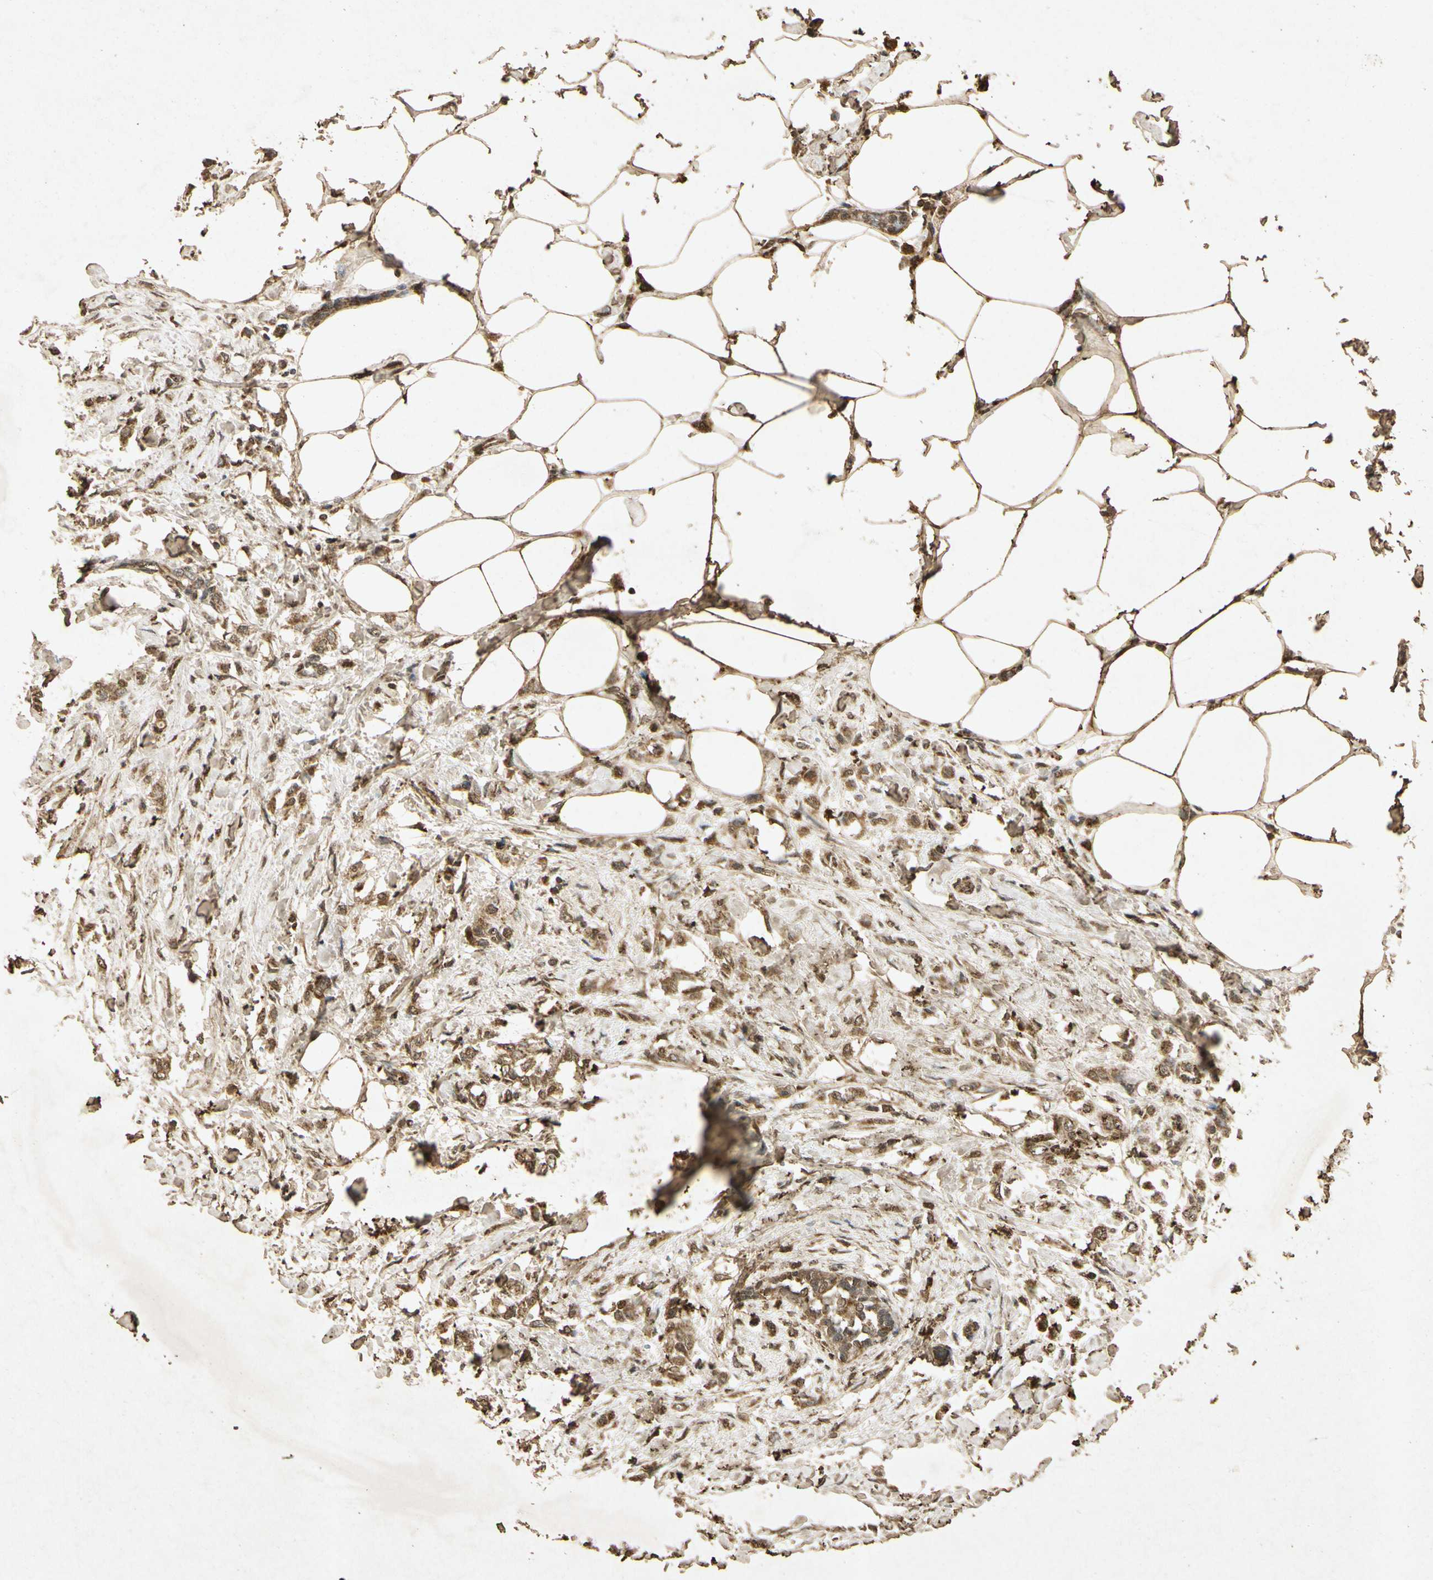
{"staining": {"intensity": "moderate", "quantity": ">75%", "location": "cytoplasmic/membranous"}, "tissue": "breast cancer", "cell_type": "Tumor cells", "image_type": "cancer", "snomed": [{"axis": "morphology", "description": "Lobular carcinoma, in situ"}, {"axis": "morphology", "description": "Lobular carcinoma"}, {"axis": "topography", "description": "Breast"}], "caption": "A brown stain labels moderate cytoplasmic/membranous positivity of a protein in human lobular carcinoma (breast) tumor cells.", "gene": "PRDX3", "patient": {"sex": "female", "age": 41}}